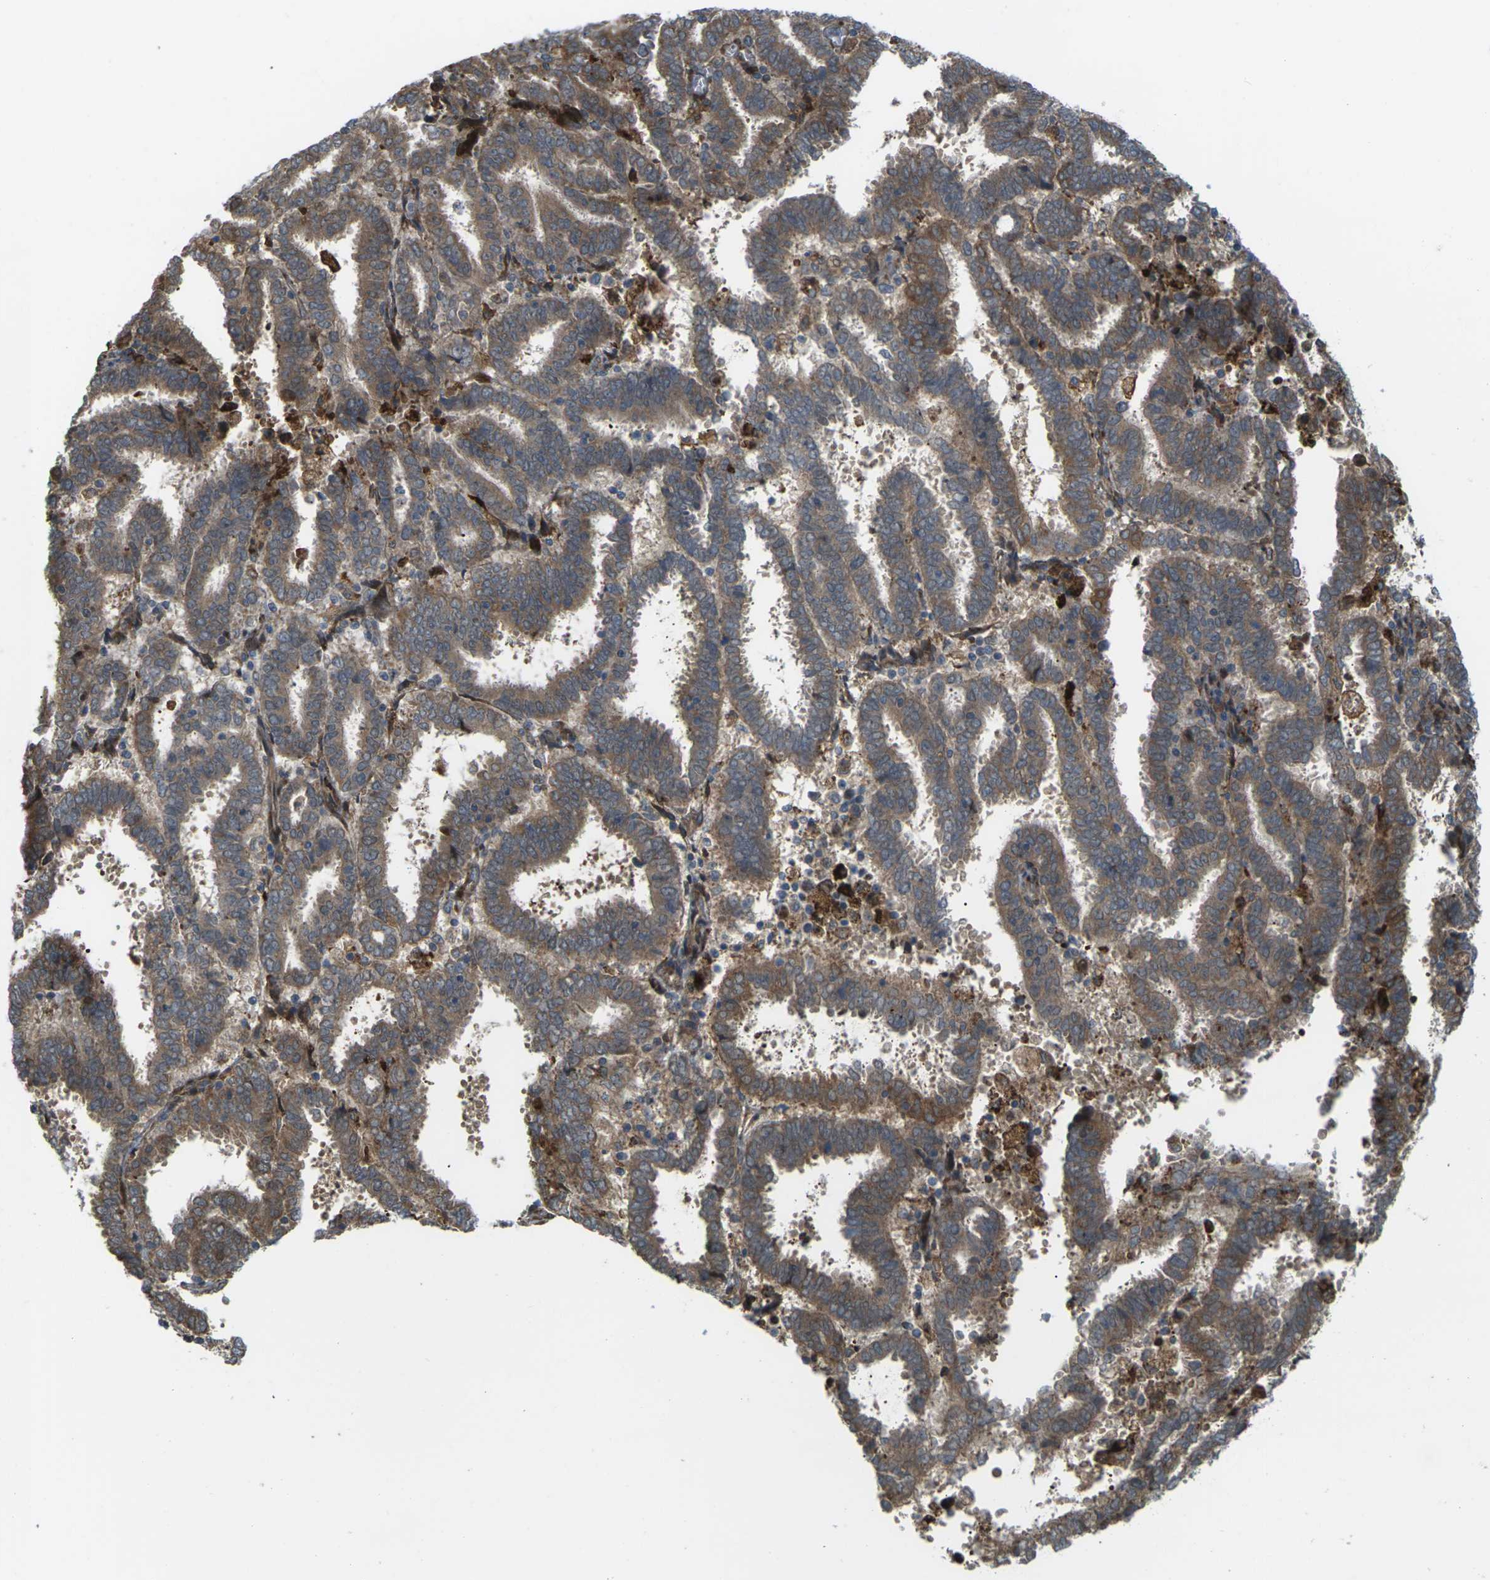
{"staining": {"intensity": "moderate", "quantity": ">75%", "location": "cytoplasmic/membranous"}, "tissue": "endometrial cancer", "cell_type": "Tumor cells", "image_type": "cancer", "snomed": [{"axis": "morphology", "description": "Adenocarcinoma, NOS"}, {"axis": "topography", "description": "Uterus"}], "caption": "Immunohistochemical staining of human endometrial cancer exhibits medium levels of moderate cytoplasmic/membranous protein staining in about >75% of tumor cells.", "gene": "ROBO1", "patient": {"sex": "female", "age": 83}}